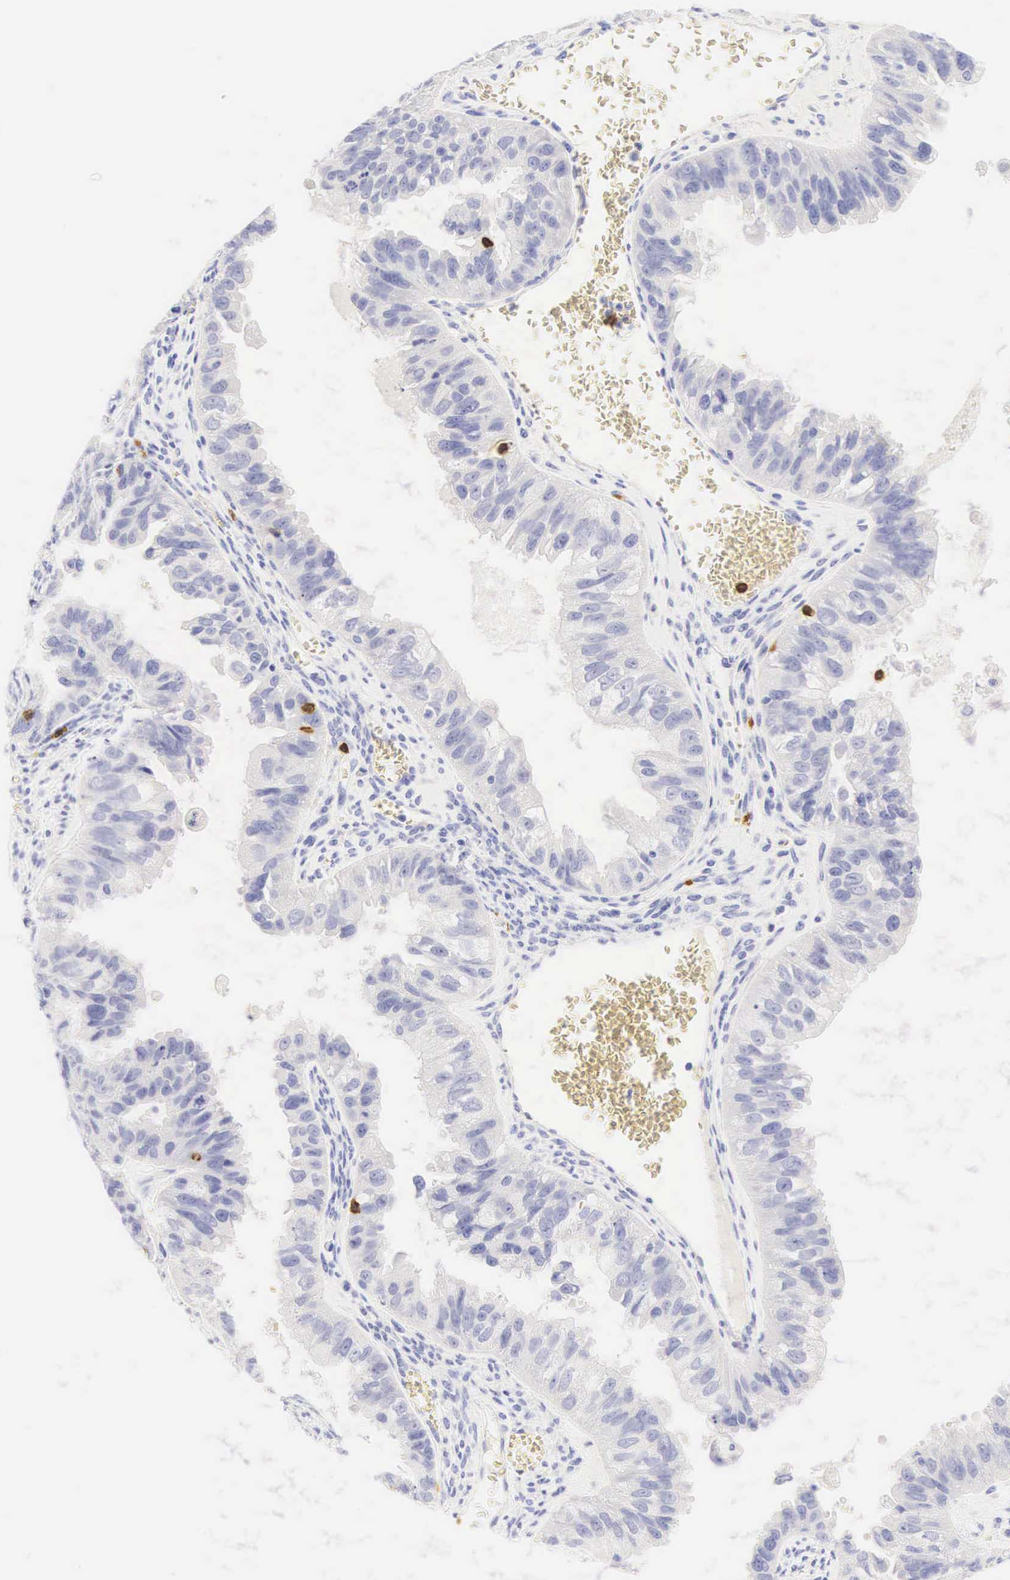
{"staining": {"intensity": "negative", "quantity": "none", "location": "none"}, "tissue": "ovarian cancer", "cell_type": "Tumor cells", "image_type": "cancer", "snomed": [{"axis": "morphology", "description": "Carcinoma, endometroid"}, {"axis": "topography", "description": "Ovary"}], "caption": "Immunohistochemistry (IHC) photomicrograph of neoplastic tissue: ovarian endometroid carcinoma stained with DAB (3,3'-diaminobenzidine) shows no significant protein positivity in tumor cells.", "gene": "CD8A", "patient": {"sex": "female", "age": 85}}